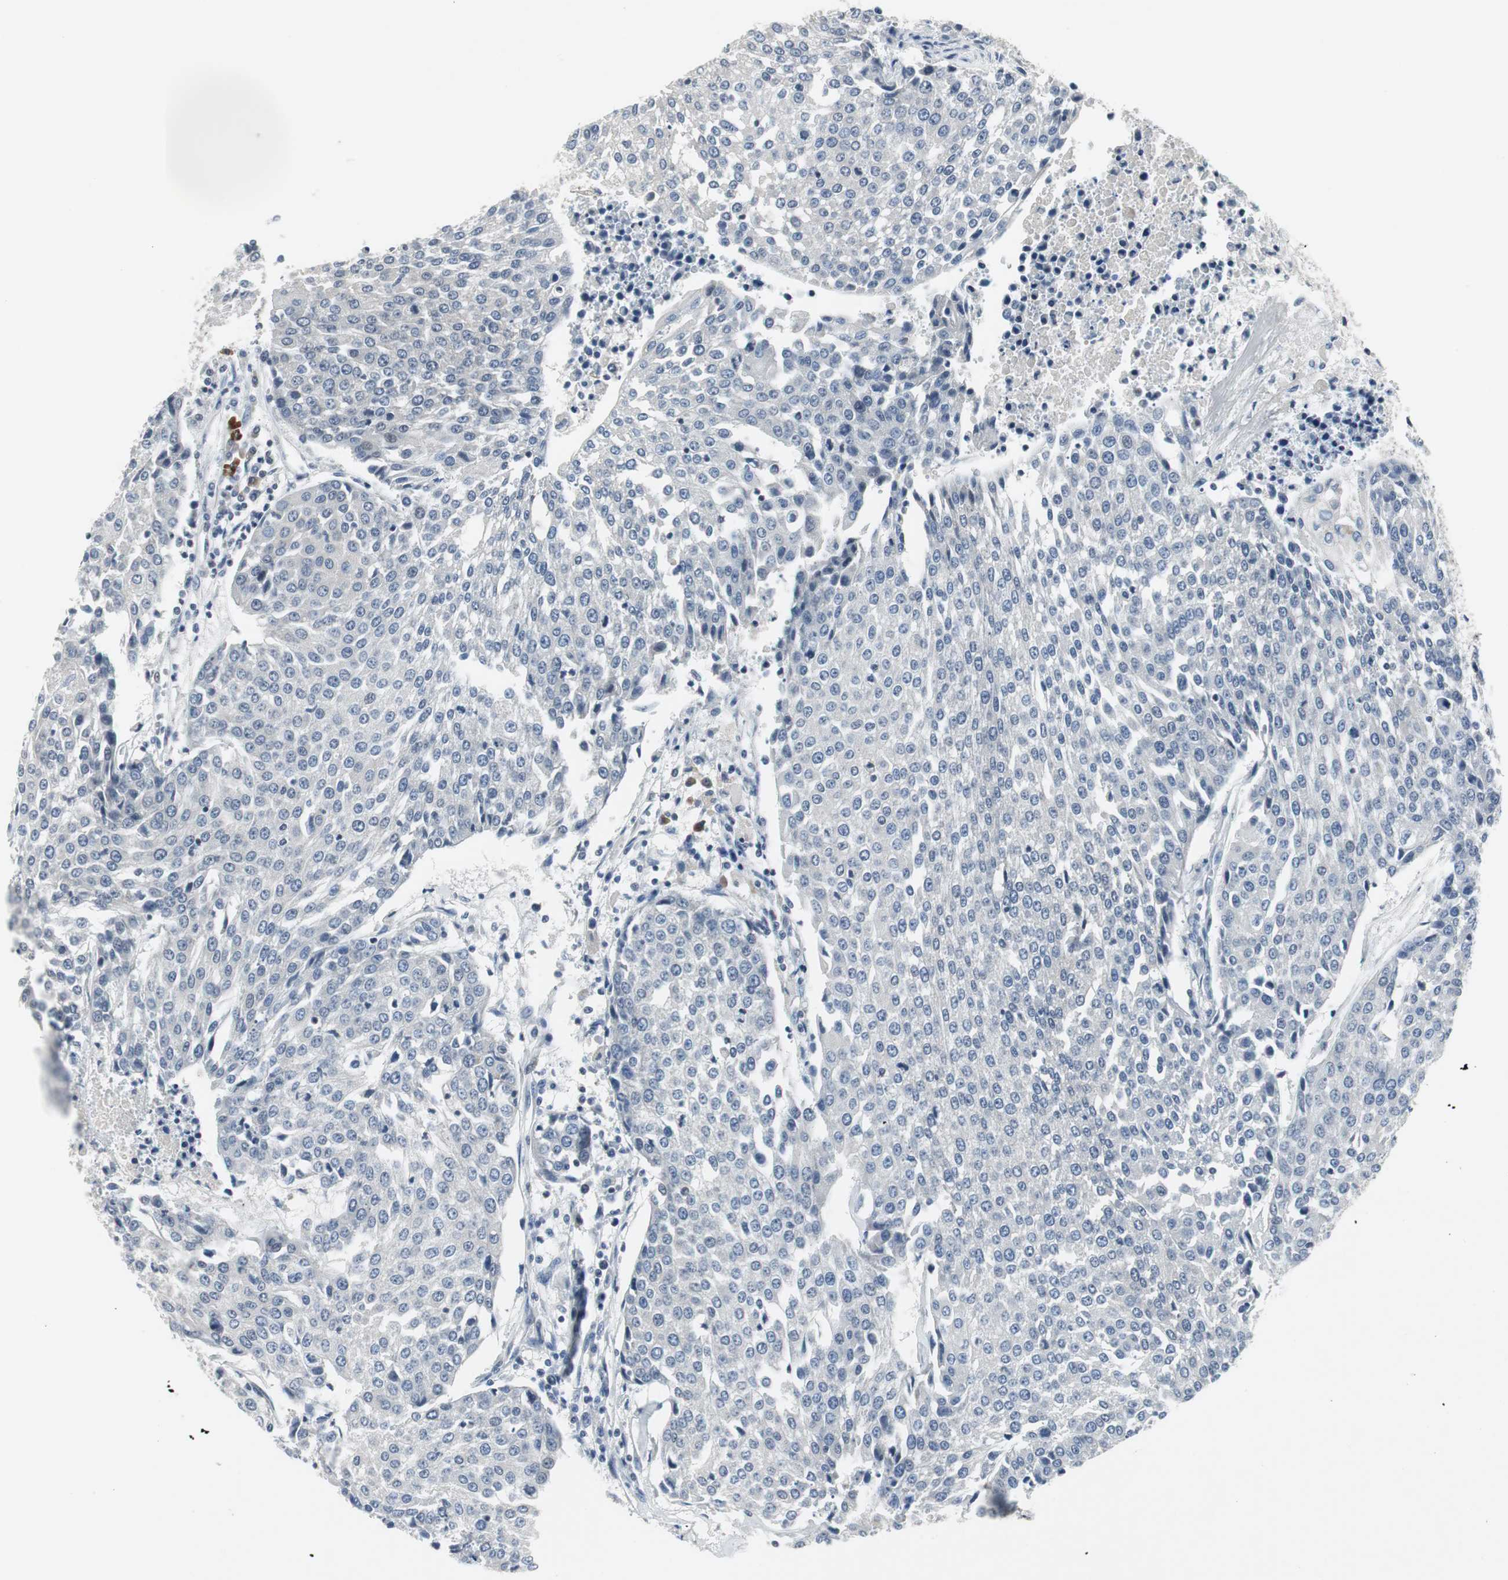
{"staining": {"intensity": "negative", "quantity": "none", "location": "none"}, "tissue": "urothelial cancer", "cell_type": "Tumor cells", "image_type": "cancer", "snomed": [{"axis": "morphology", "description": "Urothelial carcinoma, High grade"}, {"axis": "topography", "description": "Urinary bladder"}], "caption": "High-grade urothelial carcinoma was stained to show a protein in brown. There is no significant positivity in tumor cells. The staining was performed using DAB to visualize the protein expression in brown, while the nuclei were stained in blue with hematoxylin (Magnification: 20x).", "gene": "ELK1", "patient": {"sex": "female", "age": 85}}